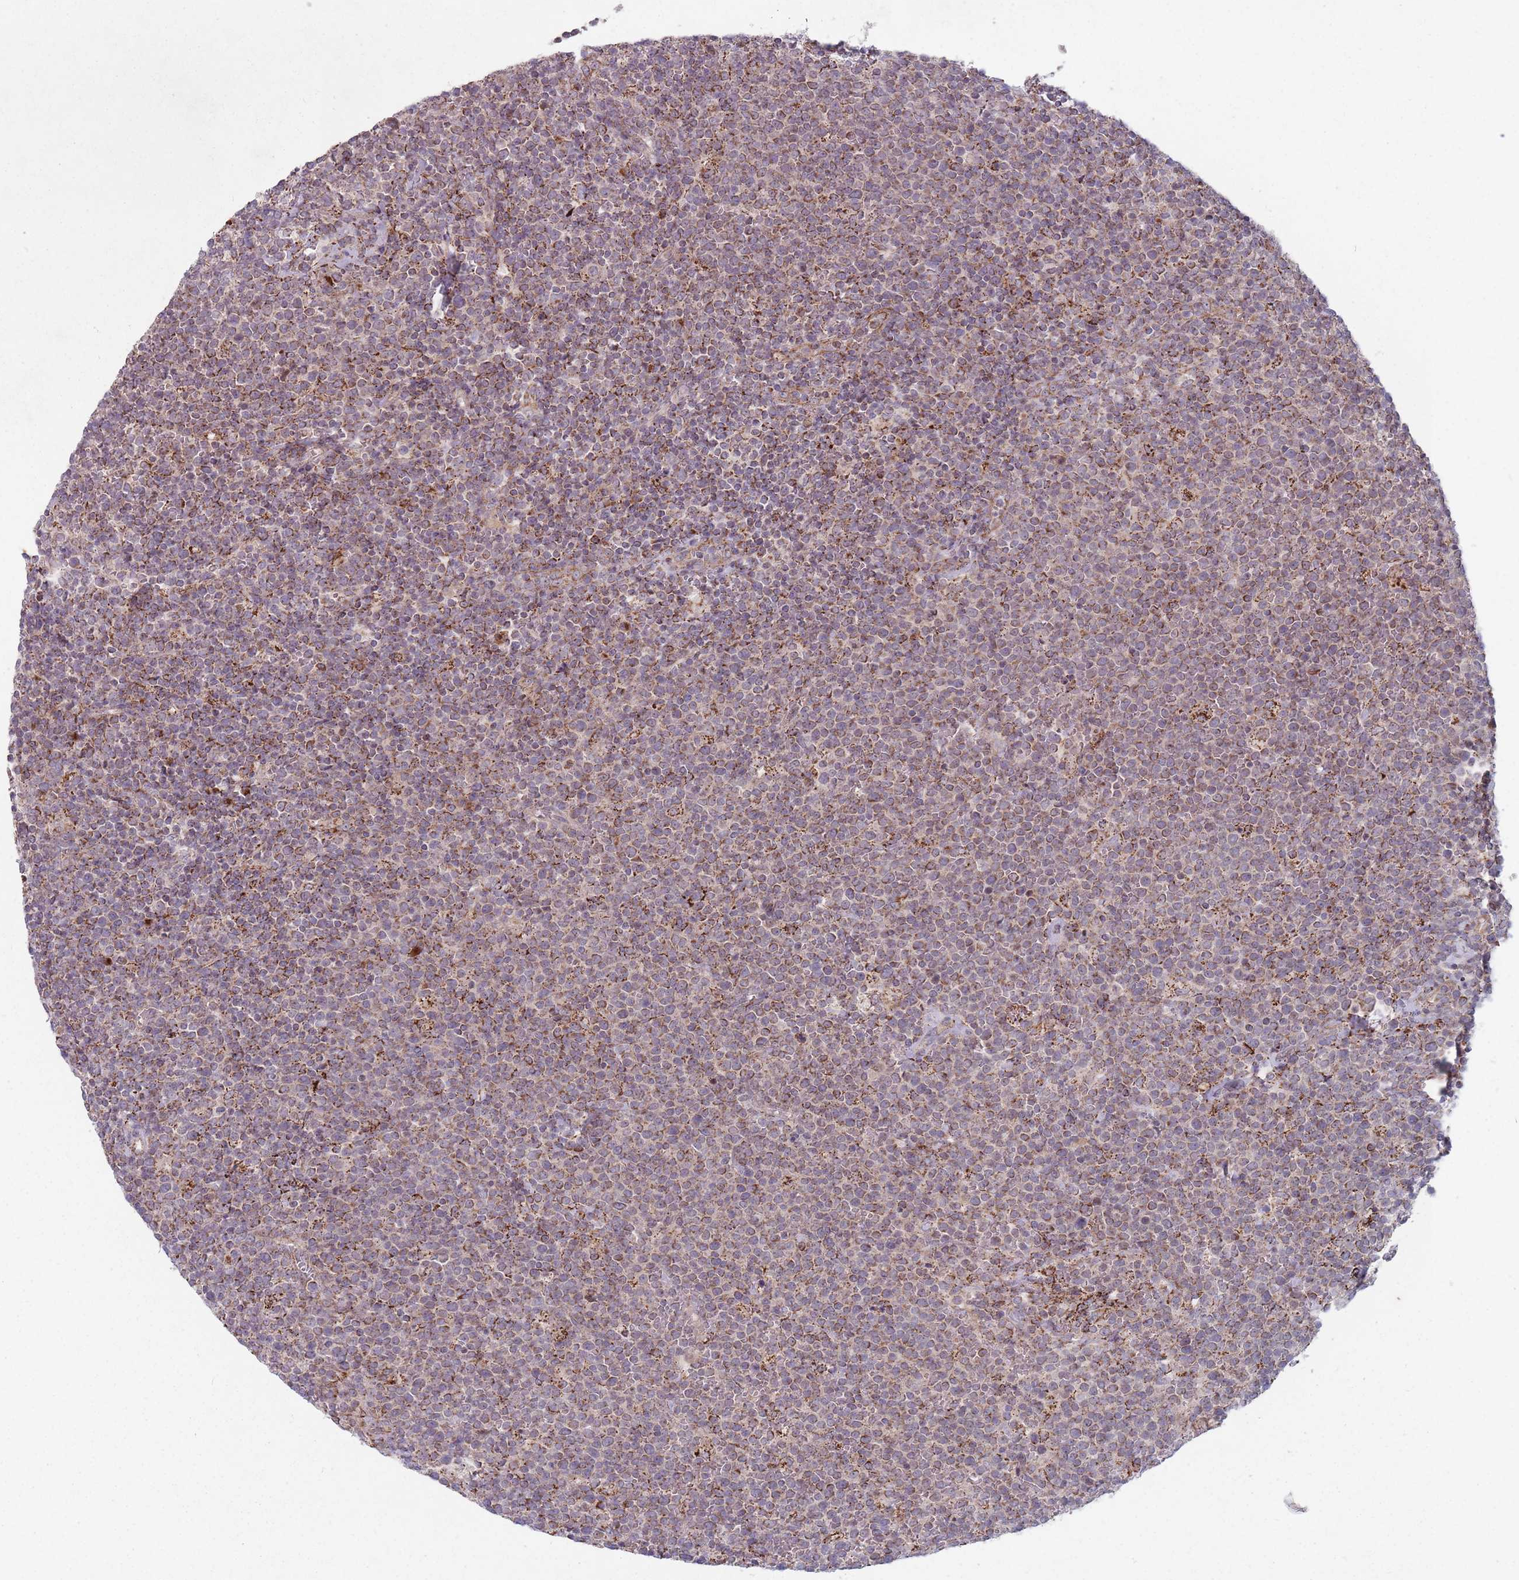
{"staining": {"intensity": "moderate", "quantity": "25%-75%", "location": "cytoplasmic/membranous"}, "tissue": "lymphoma", "cell_type": "Tumor cells", "image_type": "cancer", "snomed": [{"axis": "morphology", "description": "Malignant lymphoma, non-Hodgkin's type, High grade"}, {"axis": "topography", "description": "Lymph node"}], "caption": "The micrograph displays staining of lymphoma, revealing moderate cytoplasmic/membranous protein positivity (brown color) within tumor cells.", "gene": "OR10Q1", "patient": {"sex": "male", "age": 61}}